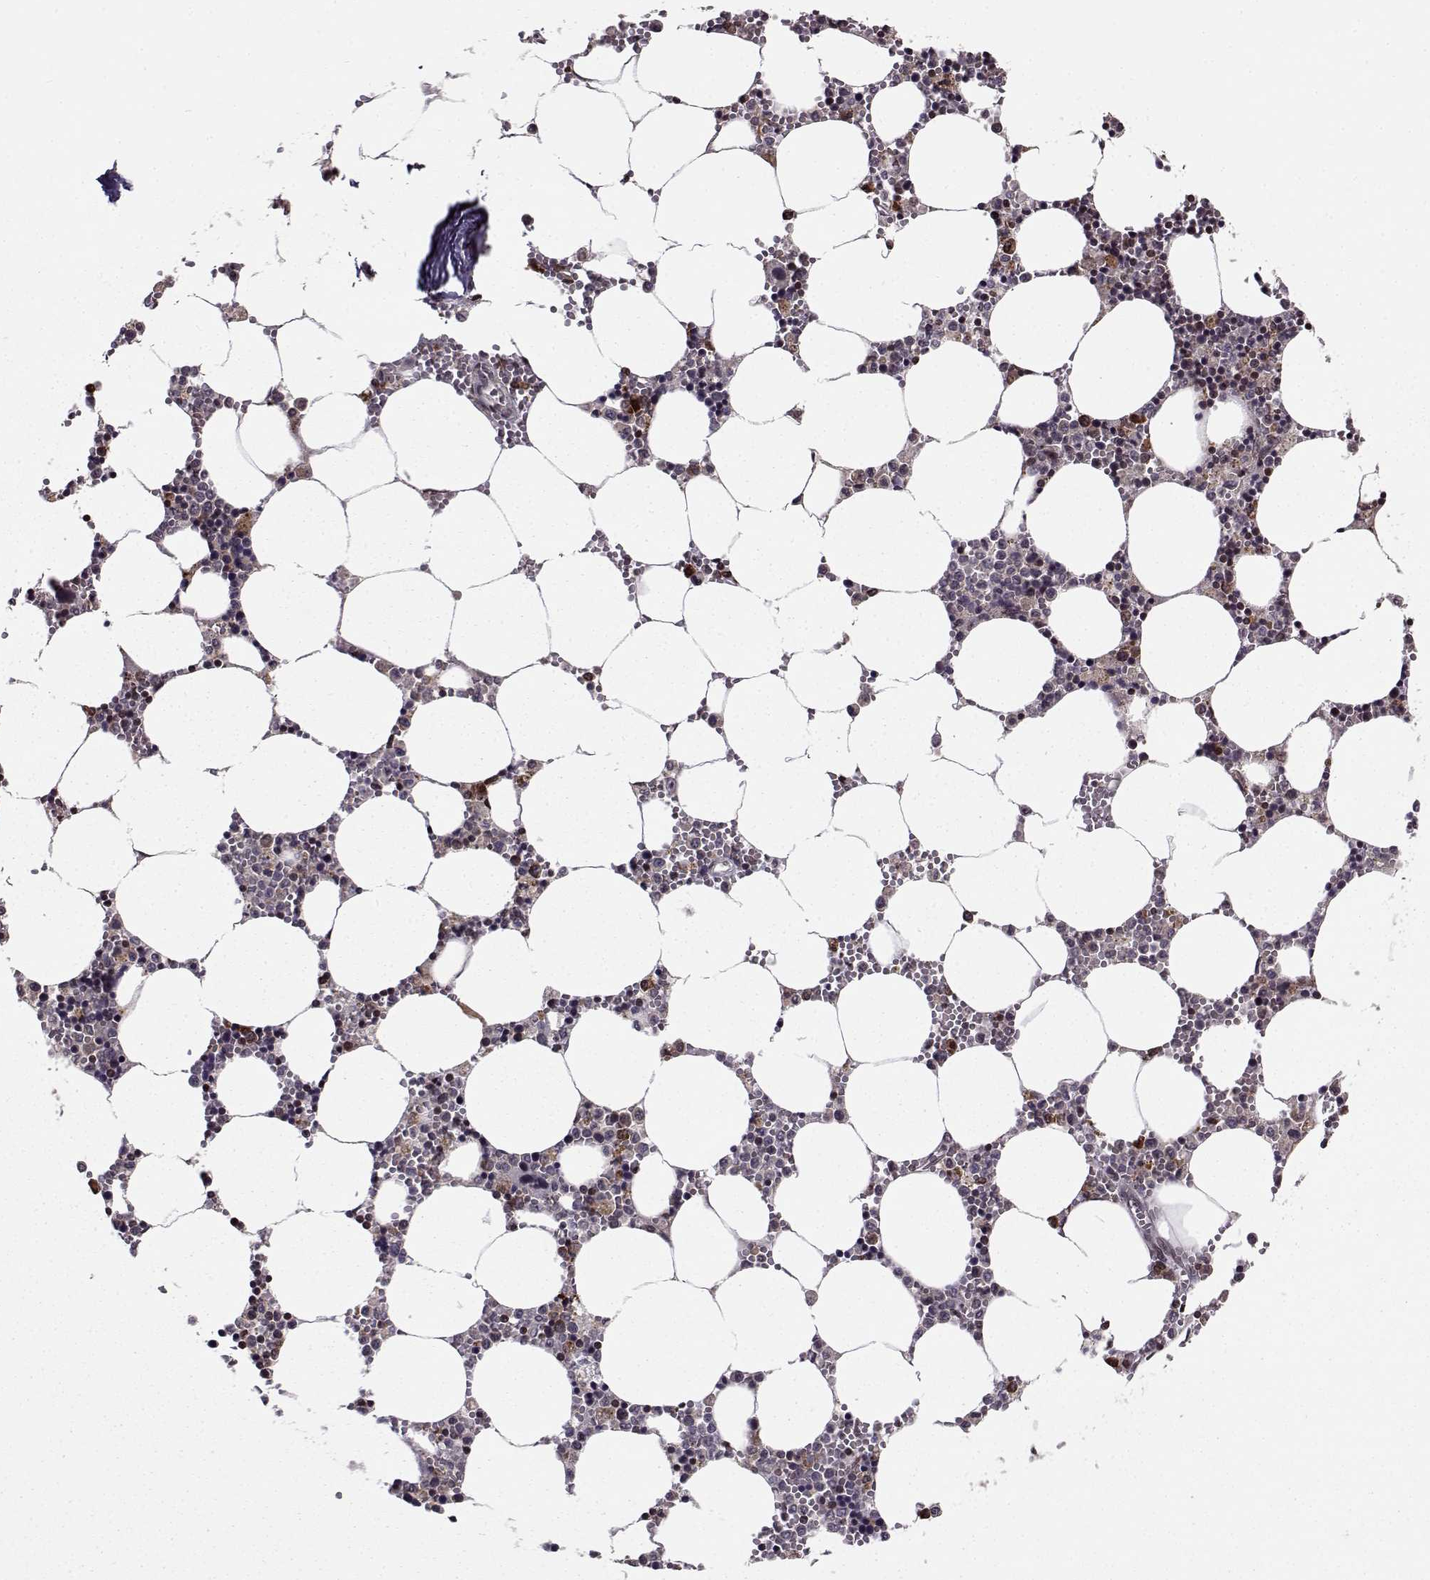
{"staining": {"intensity": "strong", "quantity": "<25%", "location": "cytoplasmic/membranous"}, "tissue": "bone marrow", "cell_type": "Hematopoietic cells", "image_type": "normal", "snomed": [{"axis": "morphology", "description": "Normal tissue, NOS"}, {"axis": "topography", "description": "Bone marrow"}], "caption": "Protein staining of benign bone marrow exhibits strong cytoplasmic/membranous staining in about <25% of hematopoietic cells.", "gene": "RPL31", "patient": {"sex": "female", "age": 64}}